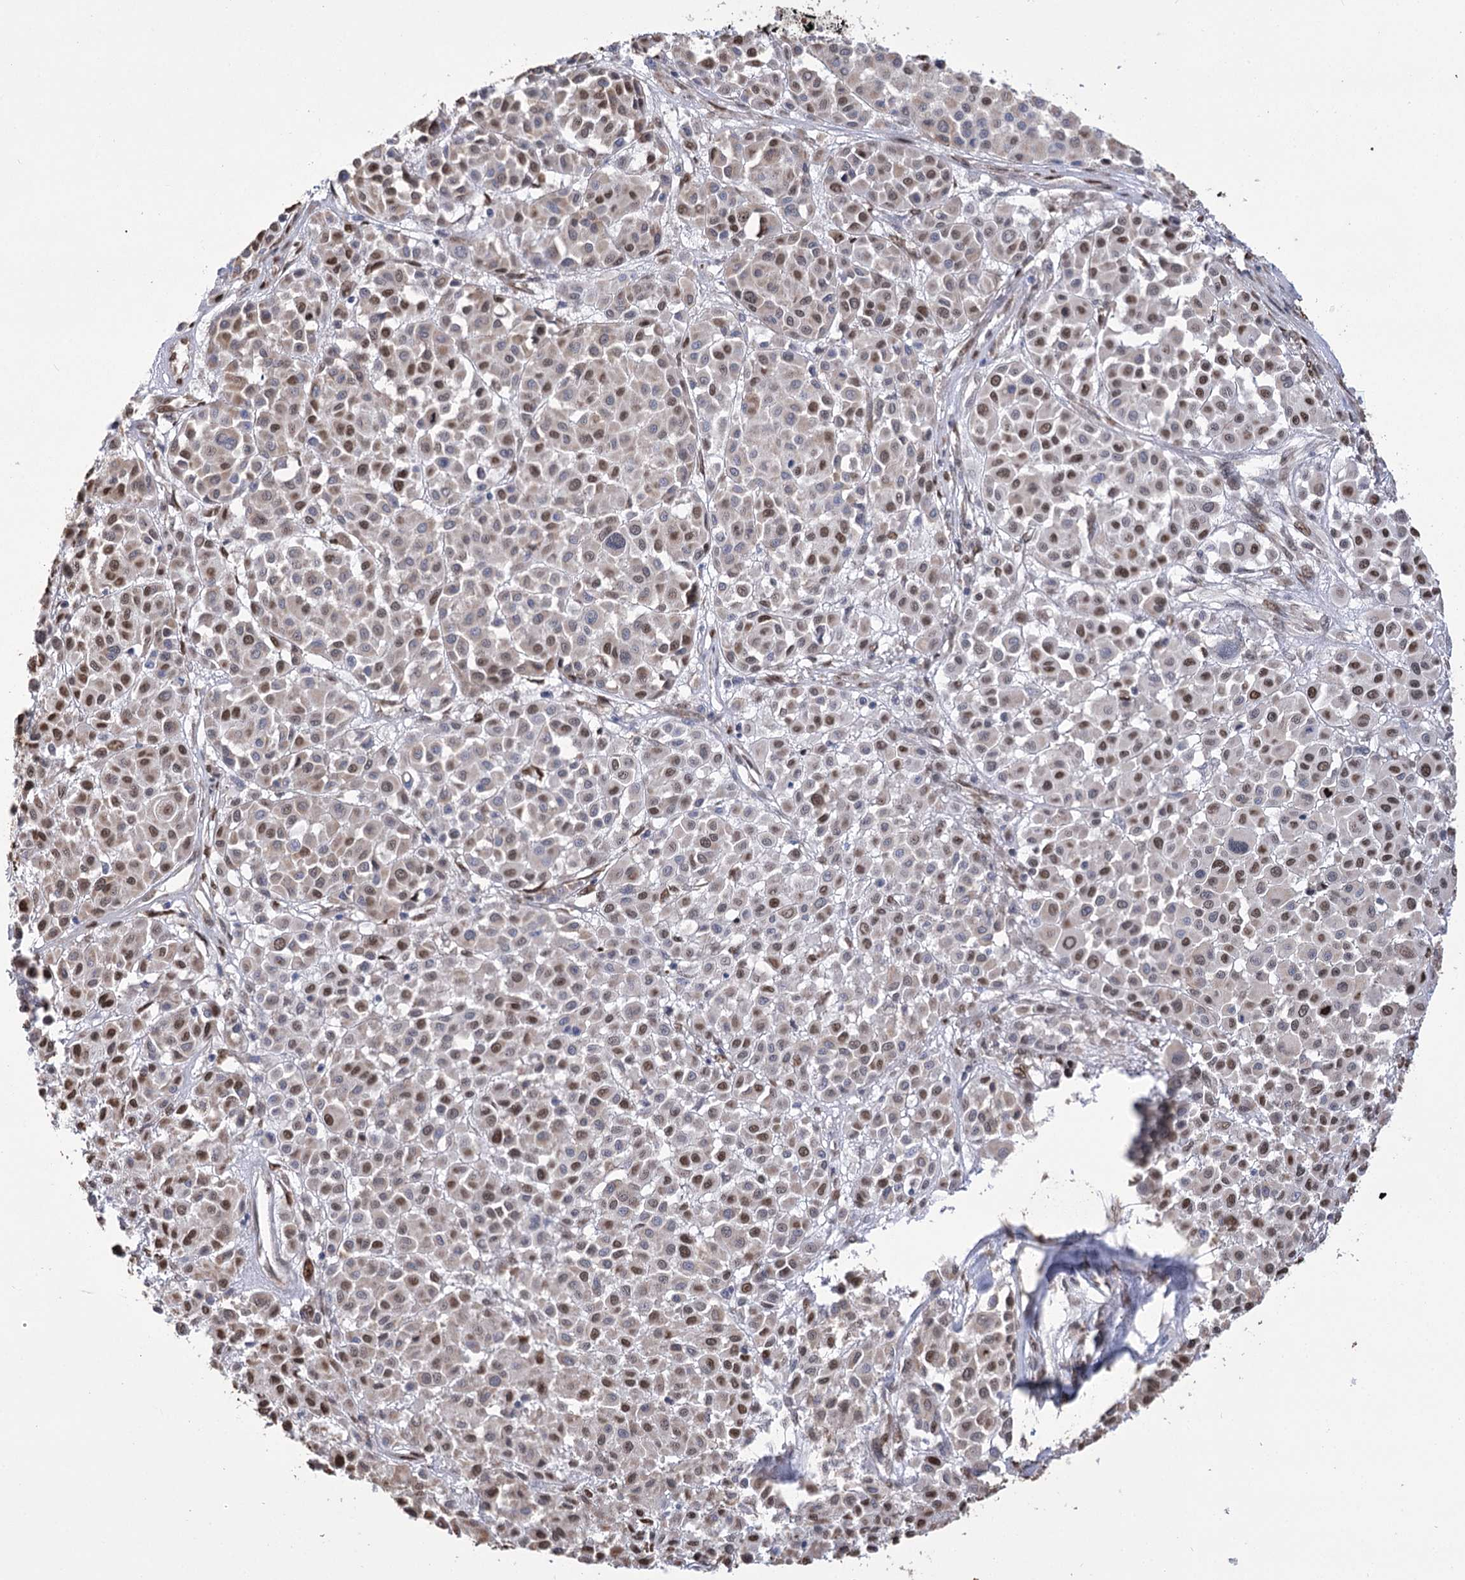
{"staining": {"intensity": "moderate", "quantity": ">75%", "location": "nuclear"}, "tissue": "melanoma", "cell_type": "Tumor cells", "image_type": "cancer", "snomed": [{"axis": "morphology", "description": "Malignant melanoma, Metastatic site"}, {"axis": "topography", "description": "Soft tissue"}], "caption": "Moderate nuclear expression is identified in about >75% of tumor cells in malignant melanoma (metastatic site). The staining was performed using DAB (3,3'-diaminobenzidine) to visualize the protein expression in brown, while the nuclei were stained in blue with hematoxylin (Magnification: 20x).", "gene": "NFU1", "patient": {"sex": "male", "age": 41}}